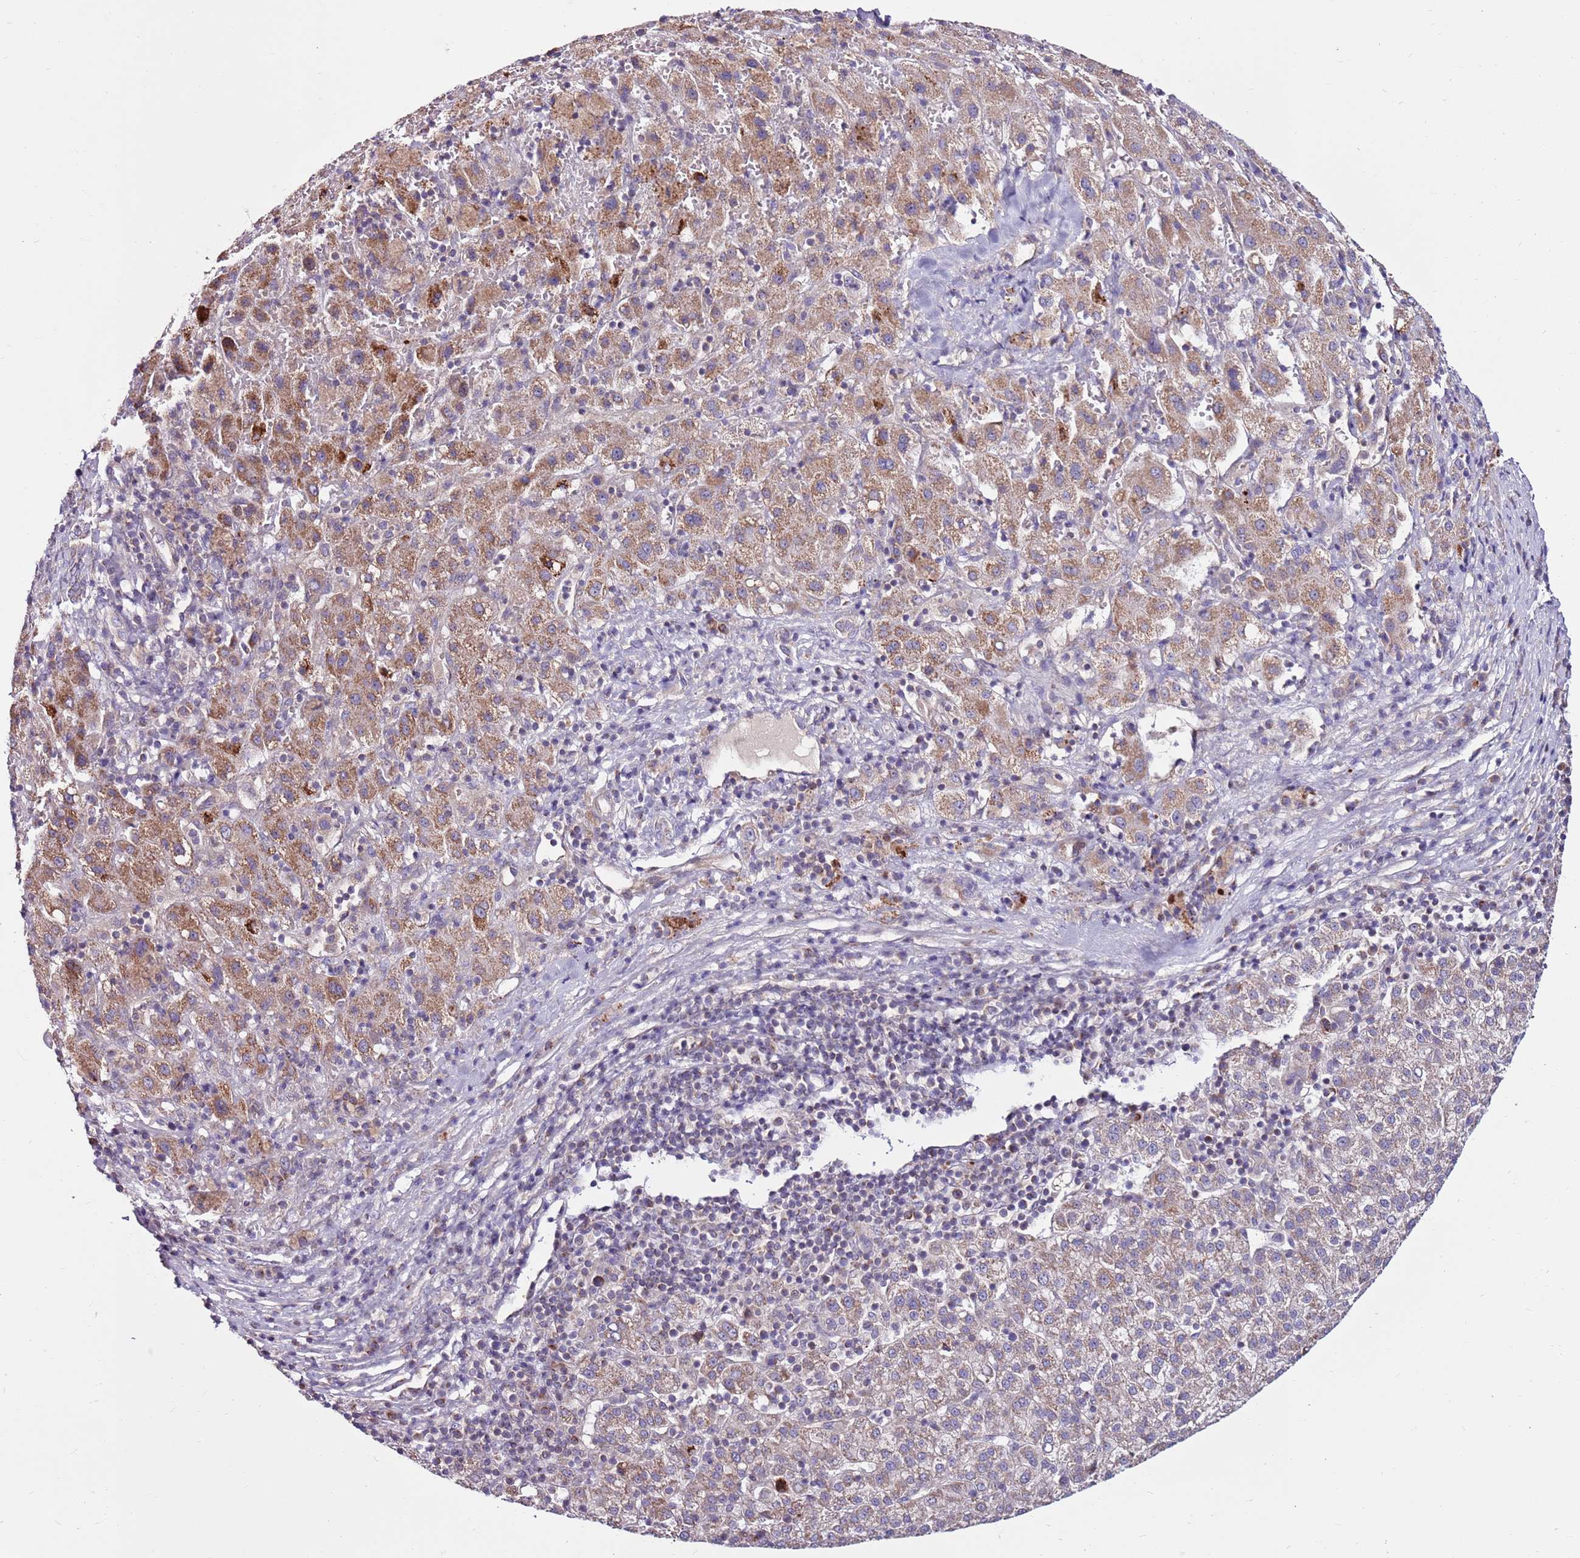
{"staining": {"intensity": "moderate", "quantity": ">75%", "location": "cytoplasmic/membranous"}, "tissue": "liver cancer", "cell_type": "Tumor cells", "image_type": "cancer", "snomed": [{"axis": "morphology", "description": "Carcinoma, Hepatocellular, NOS"}, {"axis": "topography", "description": "Liver"}], "caption": "Moderate cytoplasmic/membranous expression is present in approximately >75% of tumor cells in liver cancer (hepatocellular carcinoma). (Brightfield microscopy of DAB IHC at high magnification).", "gene": "SMG1", "patient": {"sex": "female", "age": 58}}